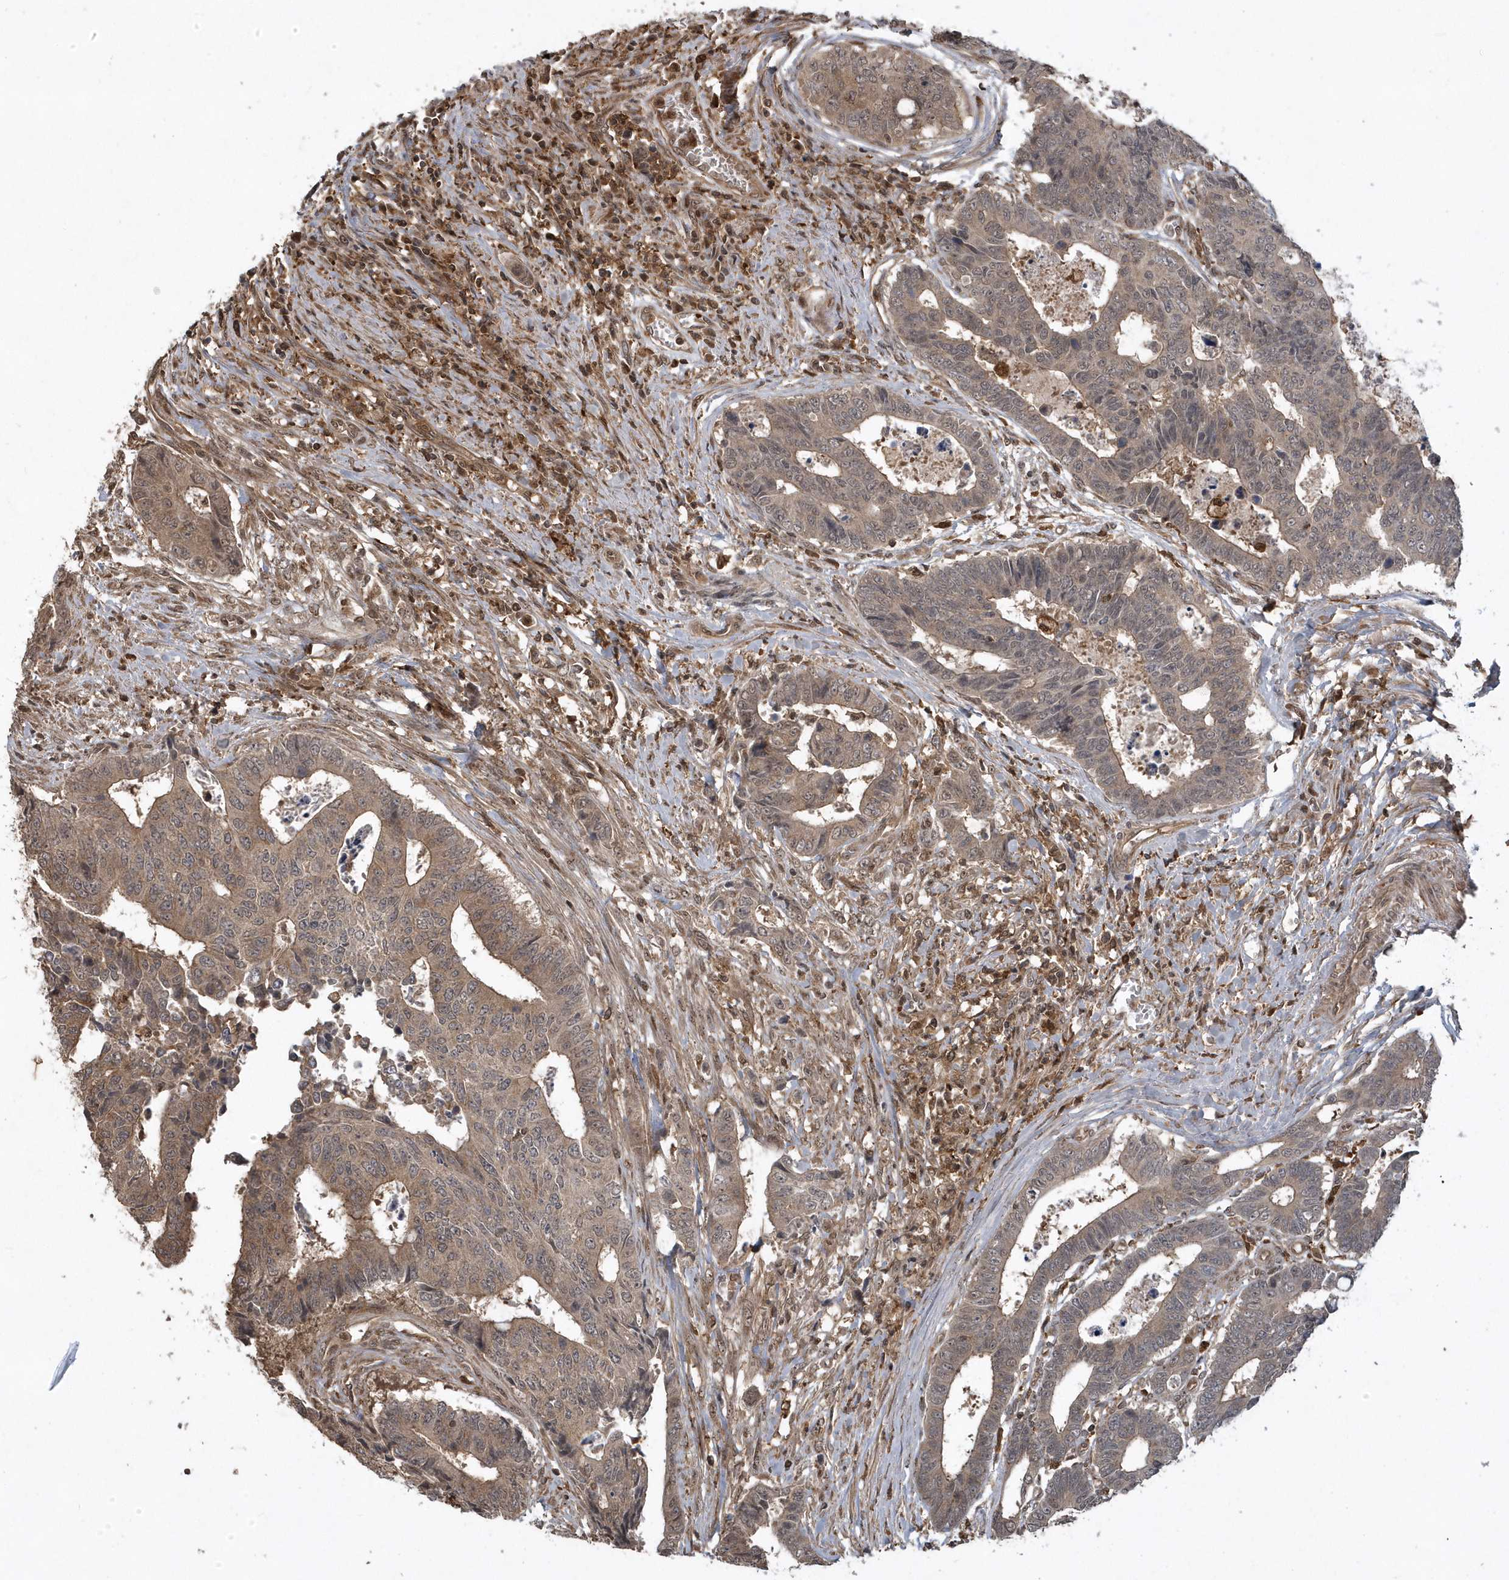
{"staining": {"intensity": "moderate", "quantity": ">75%", "location": "cytoplasmic/membranous"}, "tissue": "colorectal cancer", "cell_type": "Tumor cells", "image_type": "cancer", "snomed": [{"axis": "morphology", "description": "Adenocarcinoma, NOS"}, {"axis": "topography", "description": "Rectum"}], "caption": "High-power microscopy captured an immunohistochemistry (IHC) photomicrograph of colorectal cancer, revealing moderate cytoplasmic/membranous expression in approximately >75% of tumor cells. (DAB IHC with brightfield microscopy, high magnification).", "gene": "LACC1", "patient": {"sex": "male", "age": 84}}